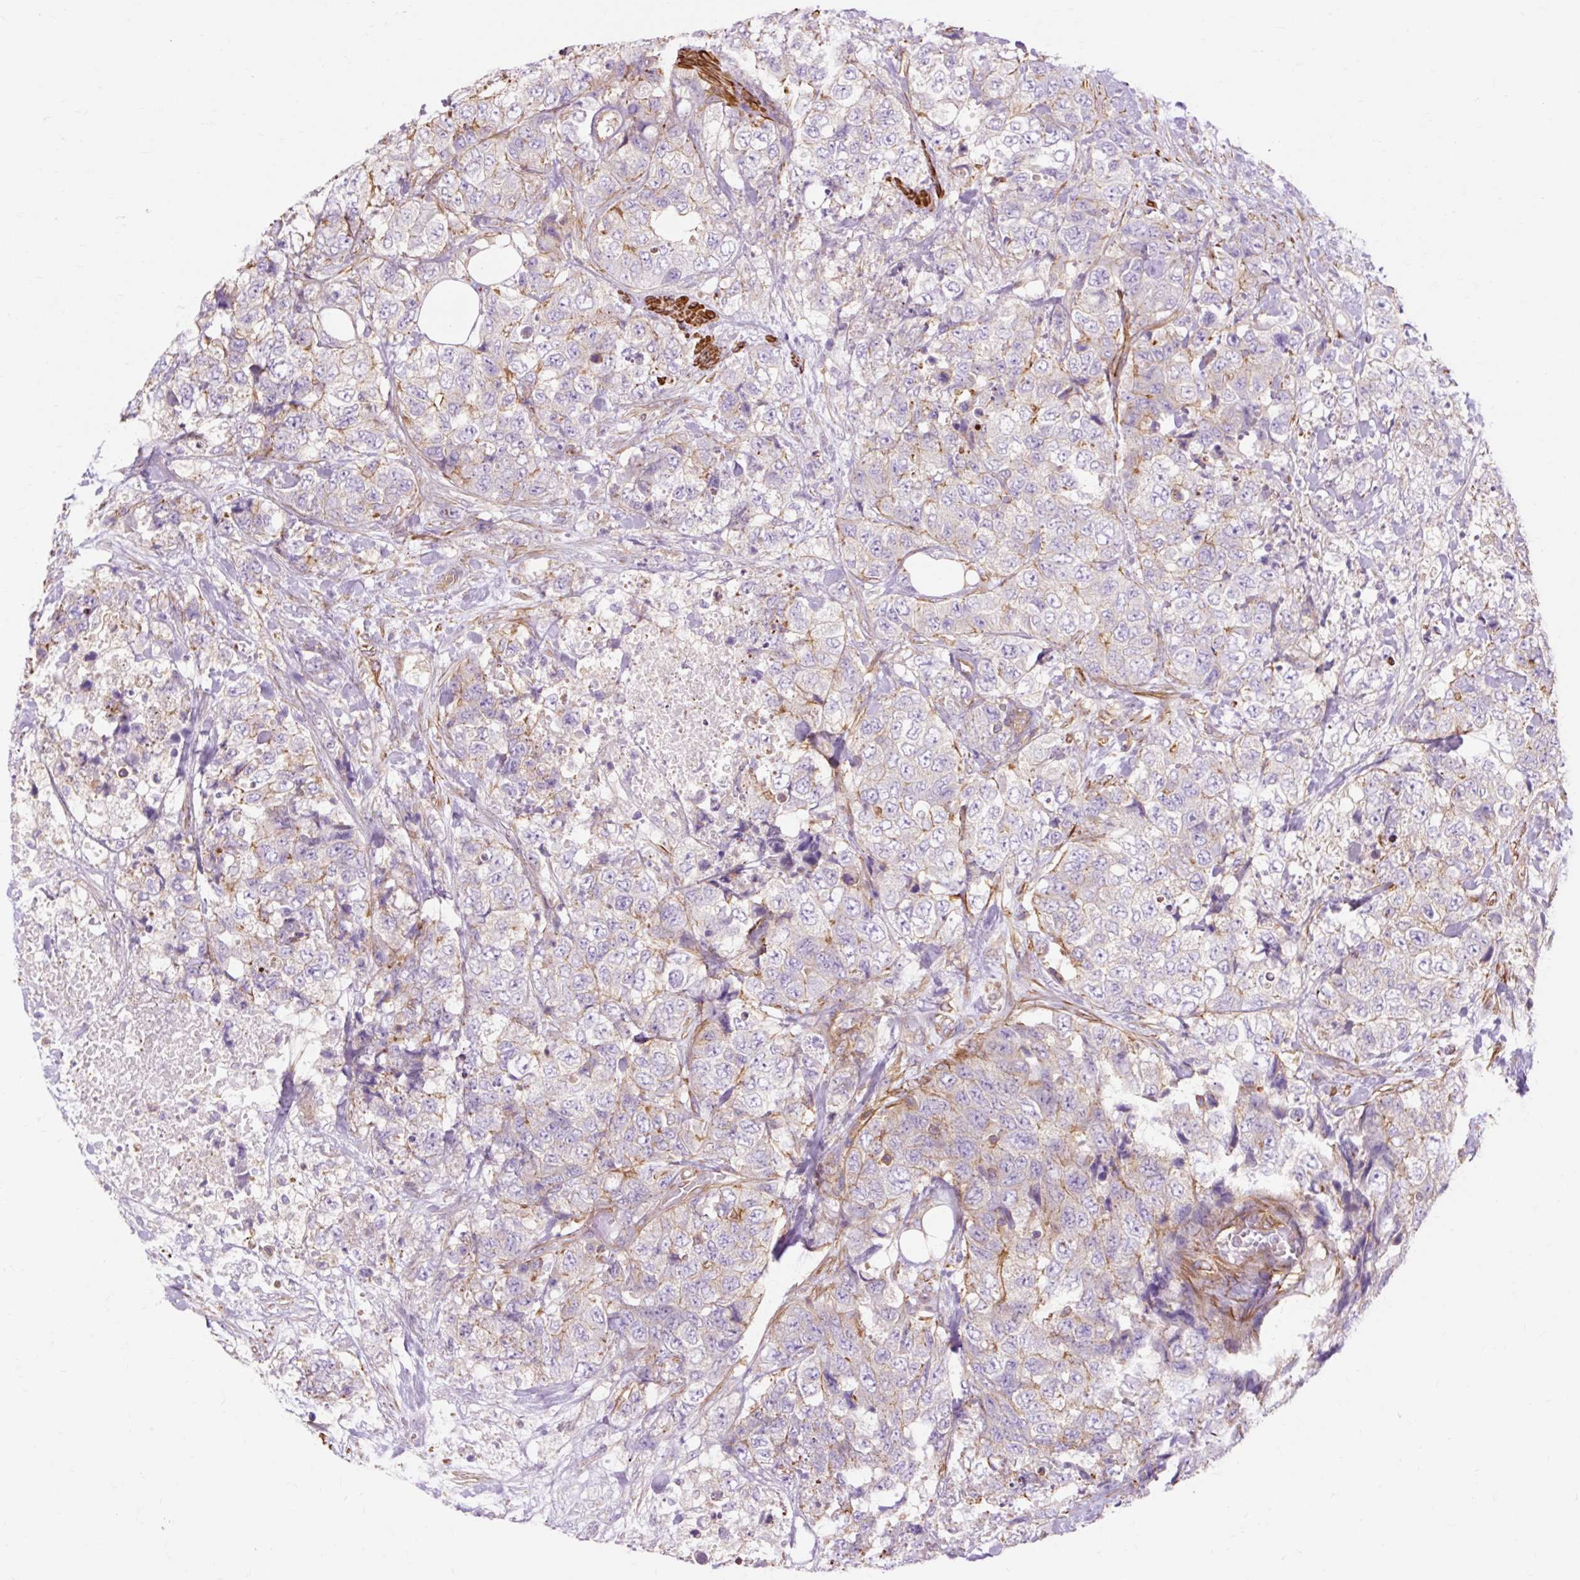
{"staining": {"intensity": "negative", "quantity": "none", "location": "none"}, "tissue": "urothelial cancer", "cell_type": "Tumor cells", "image_type": "cancer", "snomed": [{"axis": "morphology", "description": "Urothelial carcinoma, High grade"}, {"axis": "topography", "description": "Urinary bladder"}], "caption": "Histopathology image shows no significant protein positivity in tumor cells of urothelial cancer.", "gene": "TBC1D2B", "patient": {"sex": "female", "age": 78}}